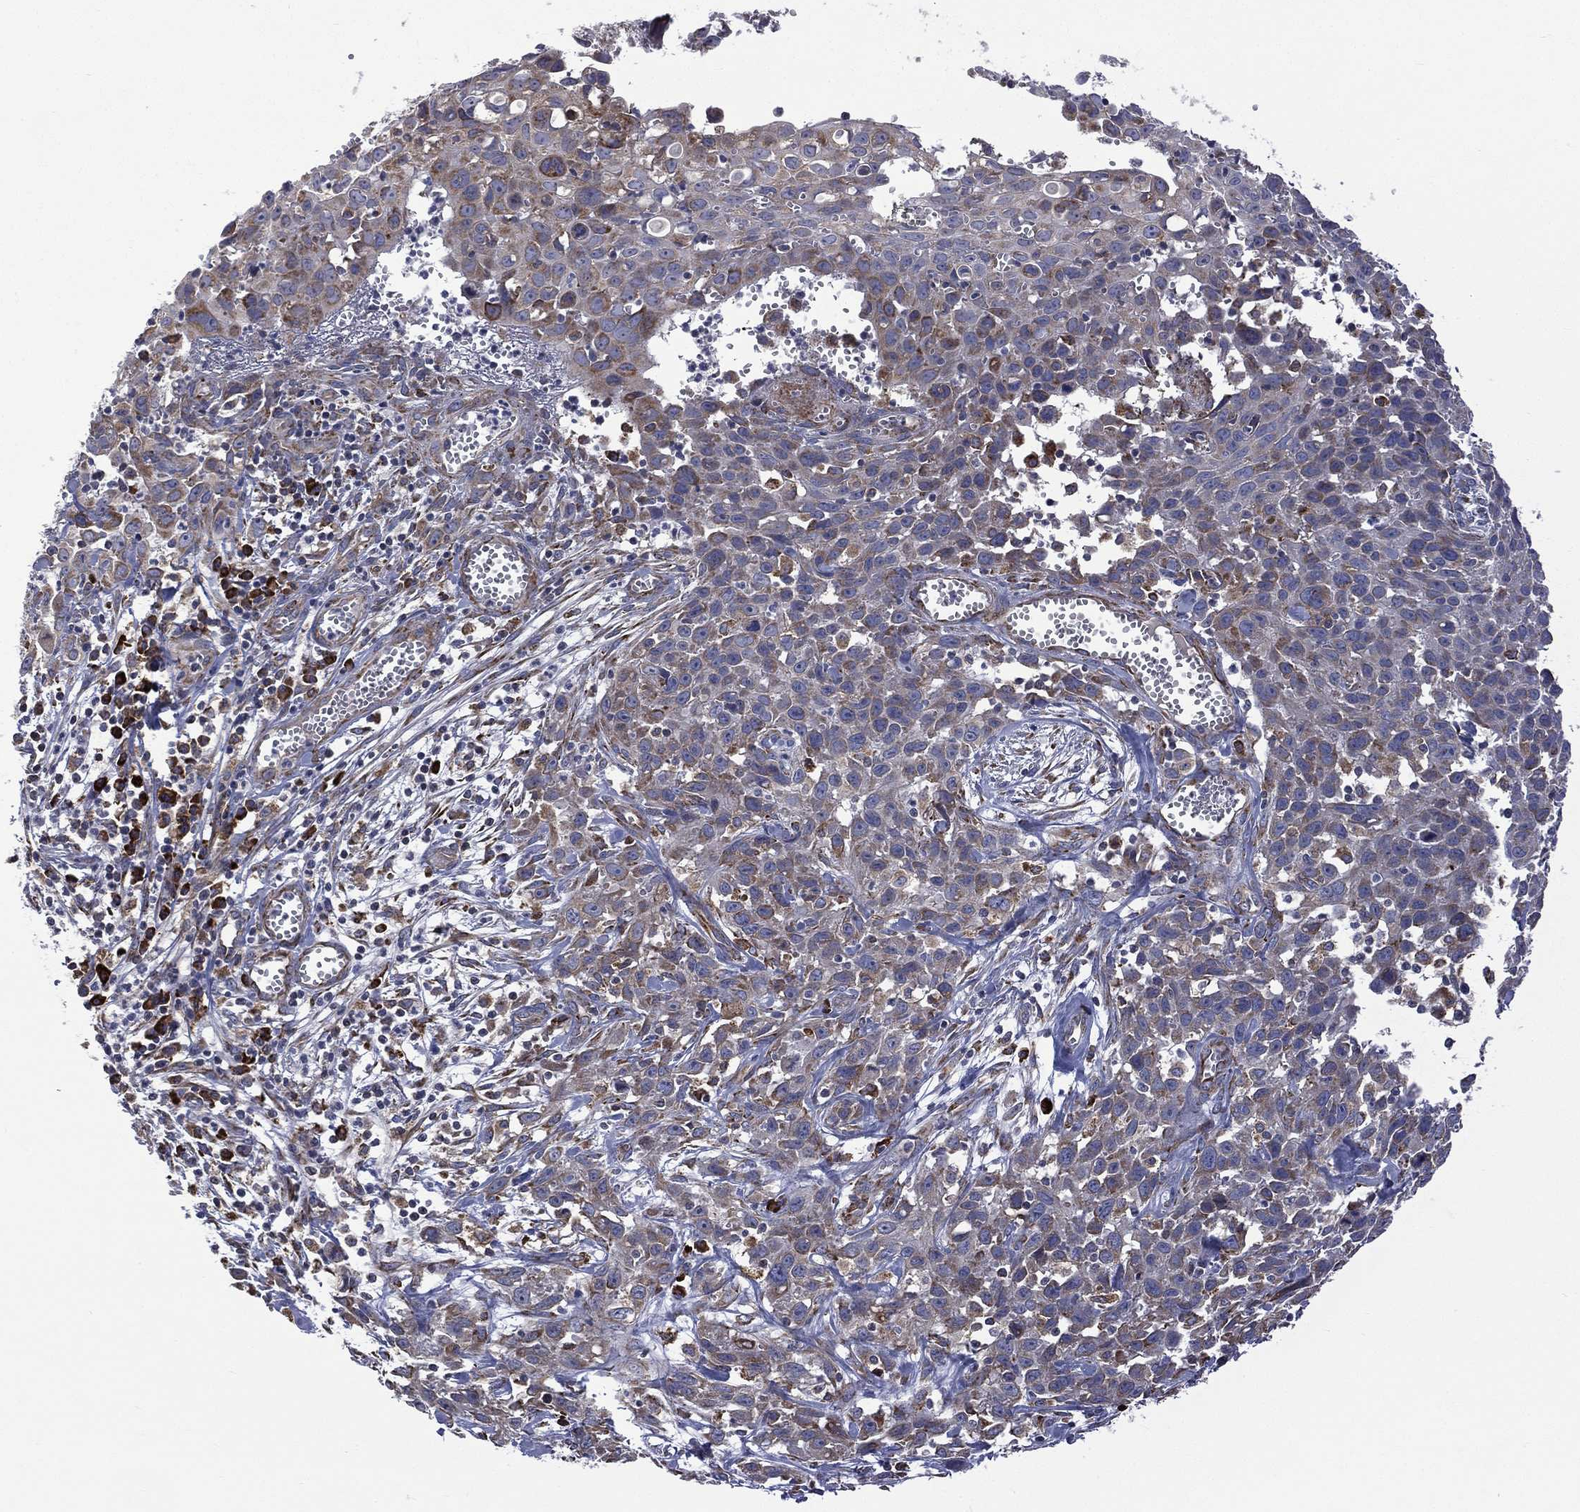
{"staining": {"intensity": "moderate", "quantity": "<25%", "location": "cytoplasmic/membranous"}, "tissue": "cervical cancer", "cell_type": "Tumor cells", "image_type": "cancer", "snomed": [{"axis": "morphology", "description": "Squamous cell carcinoma, NOS"}, {"axis": "topography", "description": "Cervix"}], "caption": "This is an image of immunohistochemistry staining of cervical cancer, which shows moderate positivity in the cytoplasmic/membranous of tumor cells.", "gene": "C20orf96", "patient": {"sex": "female", "age": 38}}